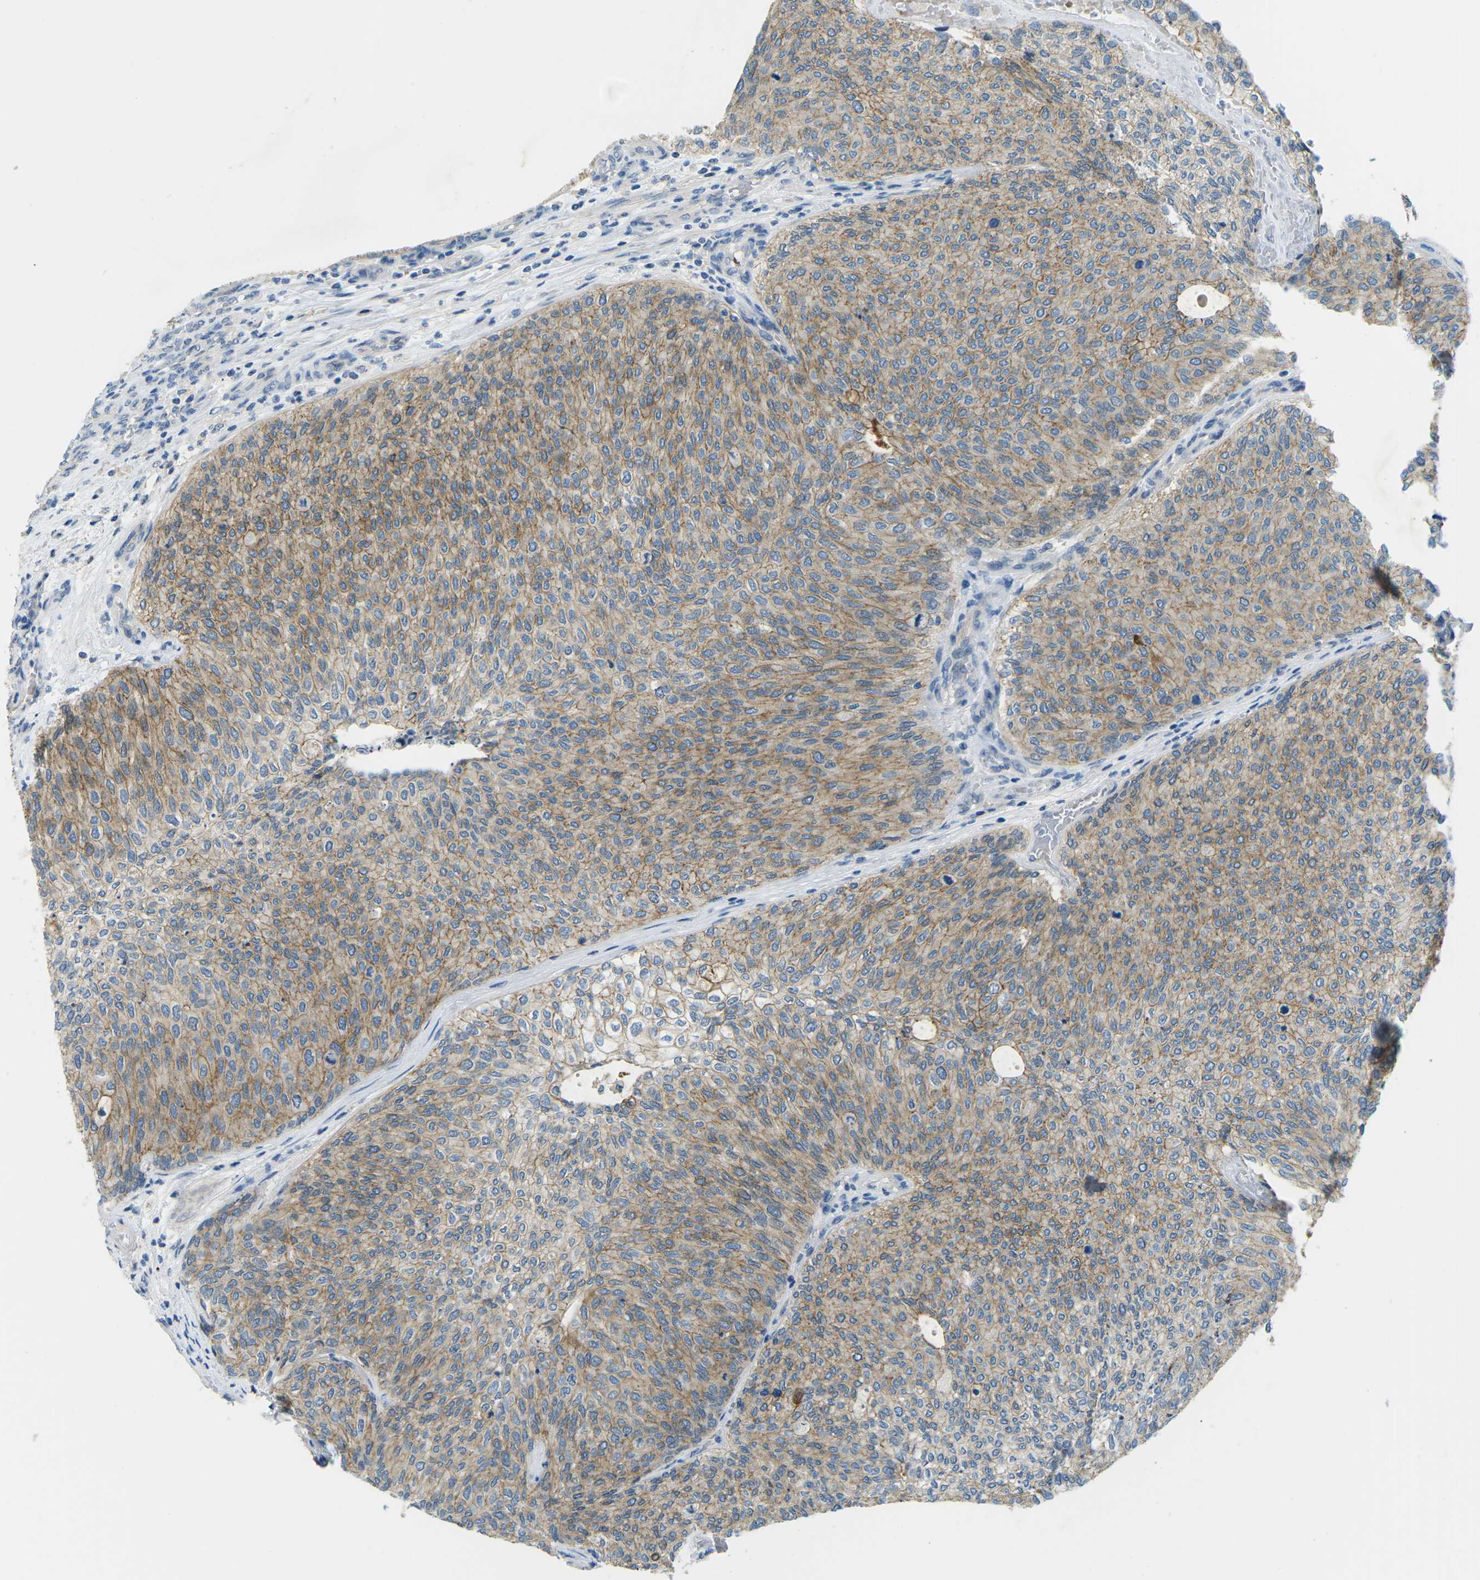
{"staining": {"intensity": "moderate", "quantity": ">75%", "location": "cytoplasmic/membranous"}, "tissue": "urothelial cancer", "cell_type": "Tumor cells", "image_type": "cancer", "snomed": [{"axis": "morphology", "description": "Urothelial carcinoma, Low grade"}, {"axis": "topography", "description": "Urinary bladder"}], "caption": "Protein expression analysis of human urothelial cancer reveals moderate cytoplasmic/membranous staining in about >75% of tumor cells. The staining is performed using DAB brown chromogen to label protein expression. The nuclei are counter-stained blue using hematoxylin.", "gene": "CTNND1", "patient": {"sex": "female", "age": 79}}